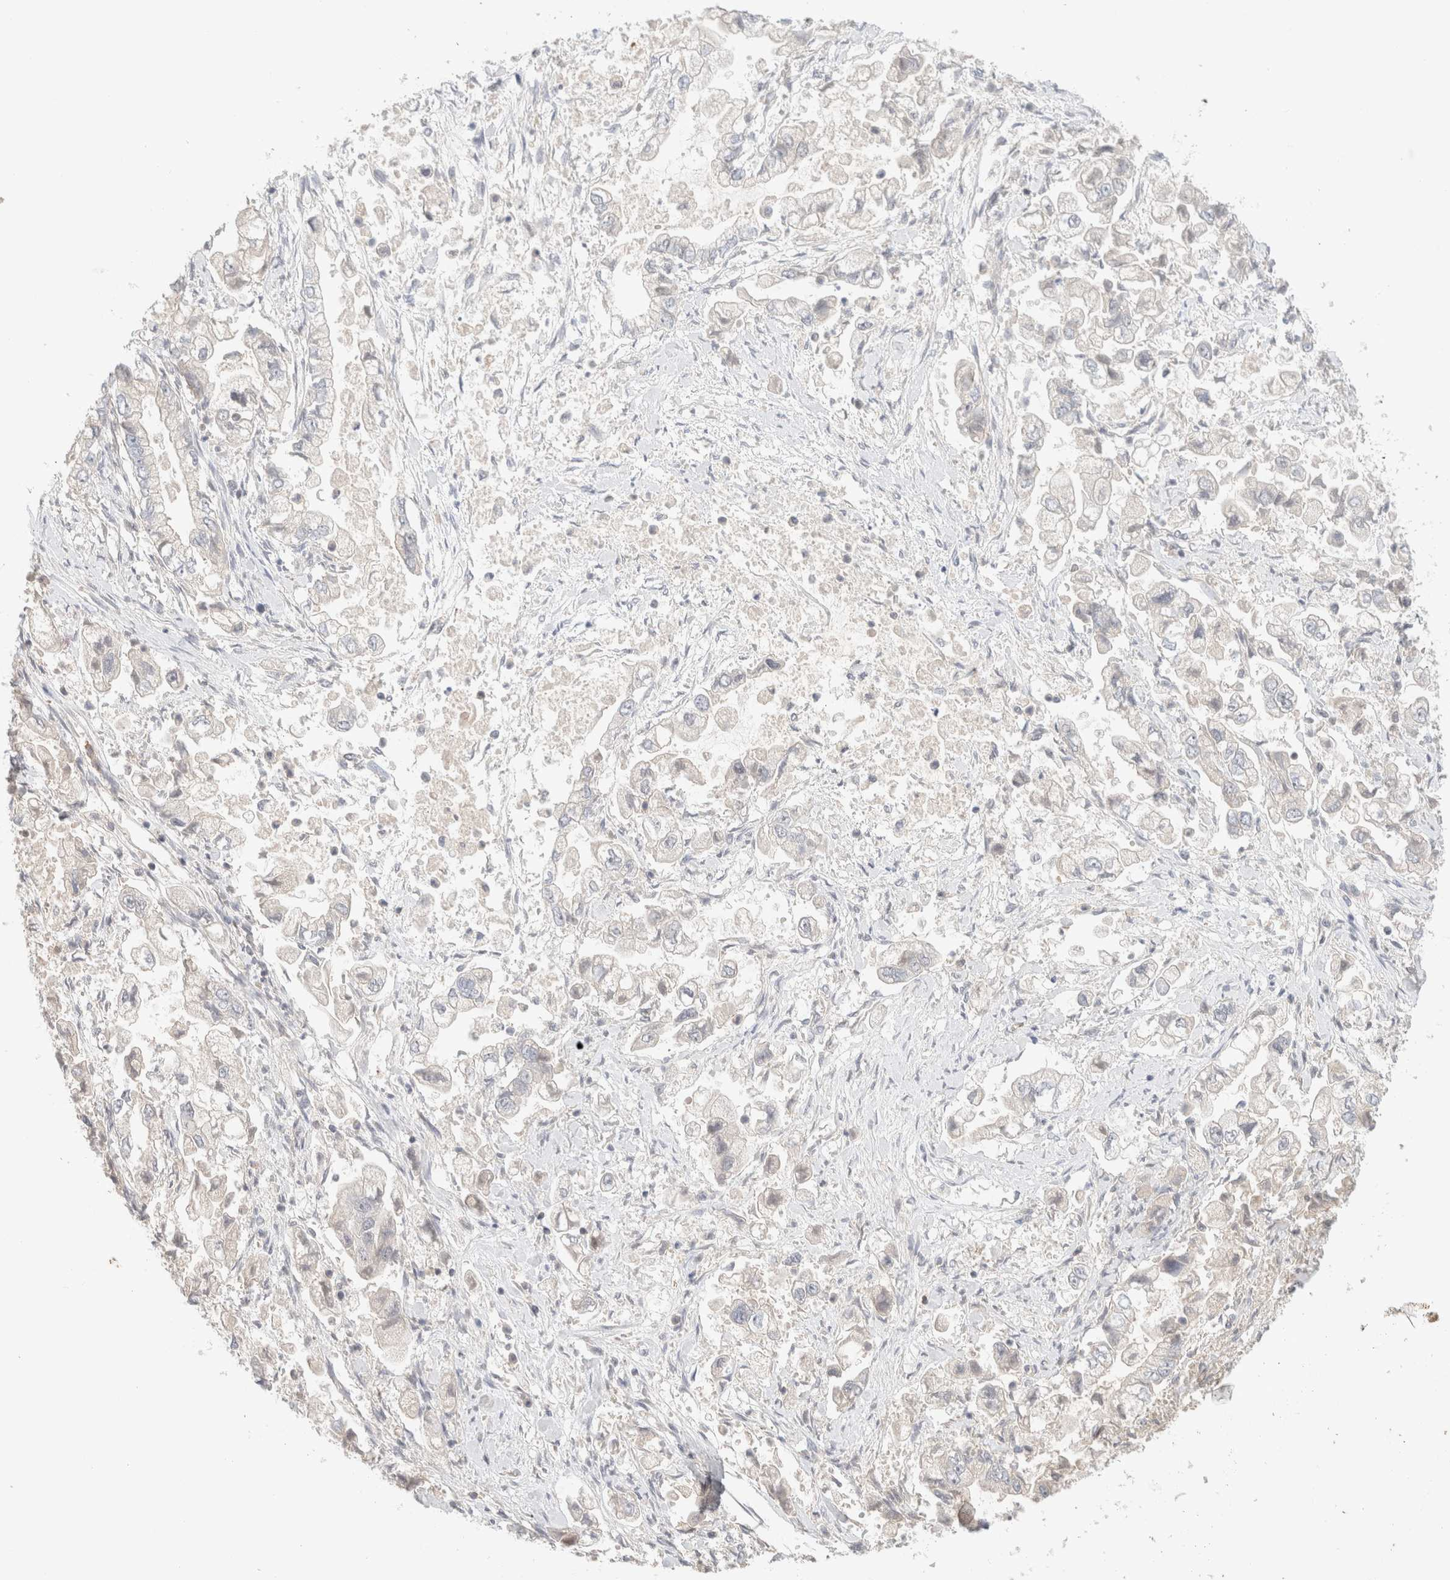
{"staining": {"intensity": "negative", "quantity": "none", "location": "none"}, "tissue": "stomach cancer", "cell_type": "Tumor cells", "image_type": "cancer", "snomed": [{"axis": "morphology", "description": "Normal tissue, NOS"}, {"axis": "morphology", "description": "Adenocarcinoma, NOS"}, {"axis": "topography", "description": "Stomach"}], "caption": "High magnification brightfield microscopy of stomach cancer stained with DAB (3,3'-diaminobenzidine) (brown) and counterstained with hematoxylin (blue): tumor cells show no significant staining.", "gene": "MRM3", "patient": {"sex": "male", "age": 62}}